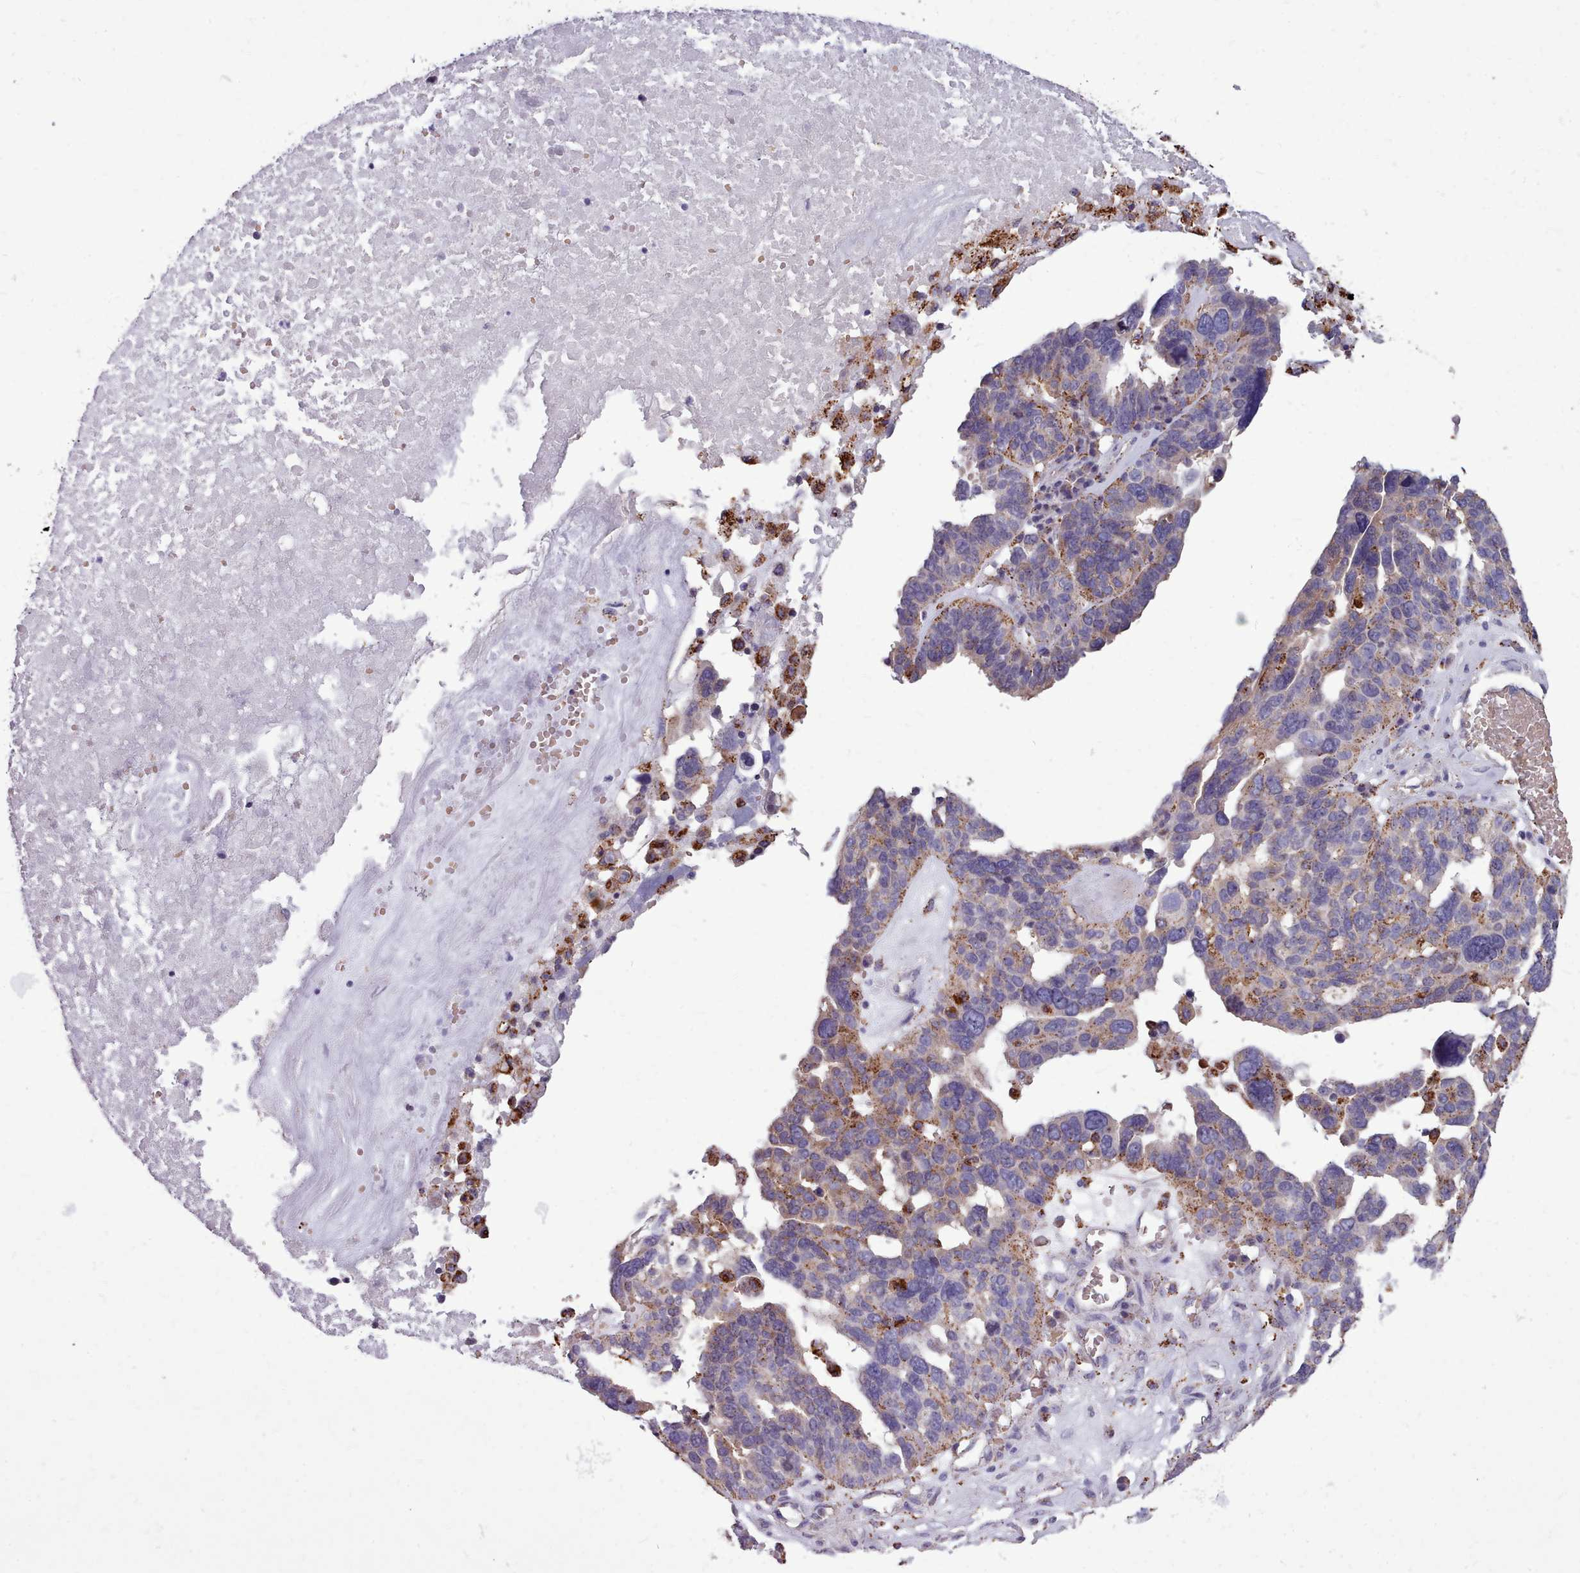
{"staining": {"intensity": "moderate", "quantity": "<25%", "location": "cytoplasmic/membranous"}, "tissue": "ovarian cancer", "cell_type": "Tumor cells", "image_type": "cancer", "snomed": [{"axis": "morphology", "description": "Cystadenocarcinoma, serous, NOS"}, {"axis": "topography", "description": "Ovary"}], "caption": "IHC of human ovarian cancer (serous cystadenocarcinoma) reveals low levels of moderate cytoplasmic/membranous expression in about <25% of tumor cells.", "gene": "PACSIN3", "patient": {"sex": "female", "age": 59}}